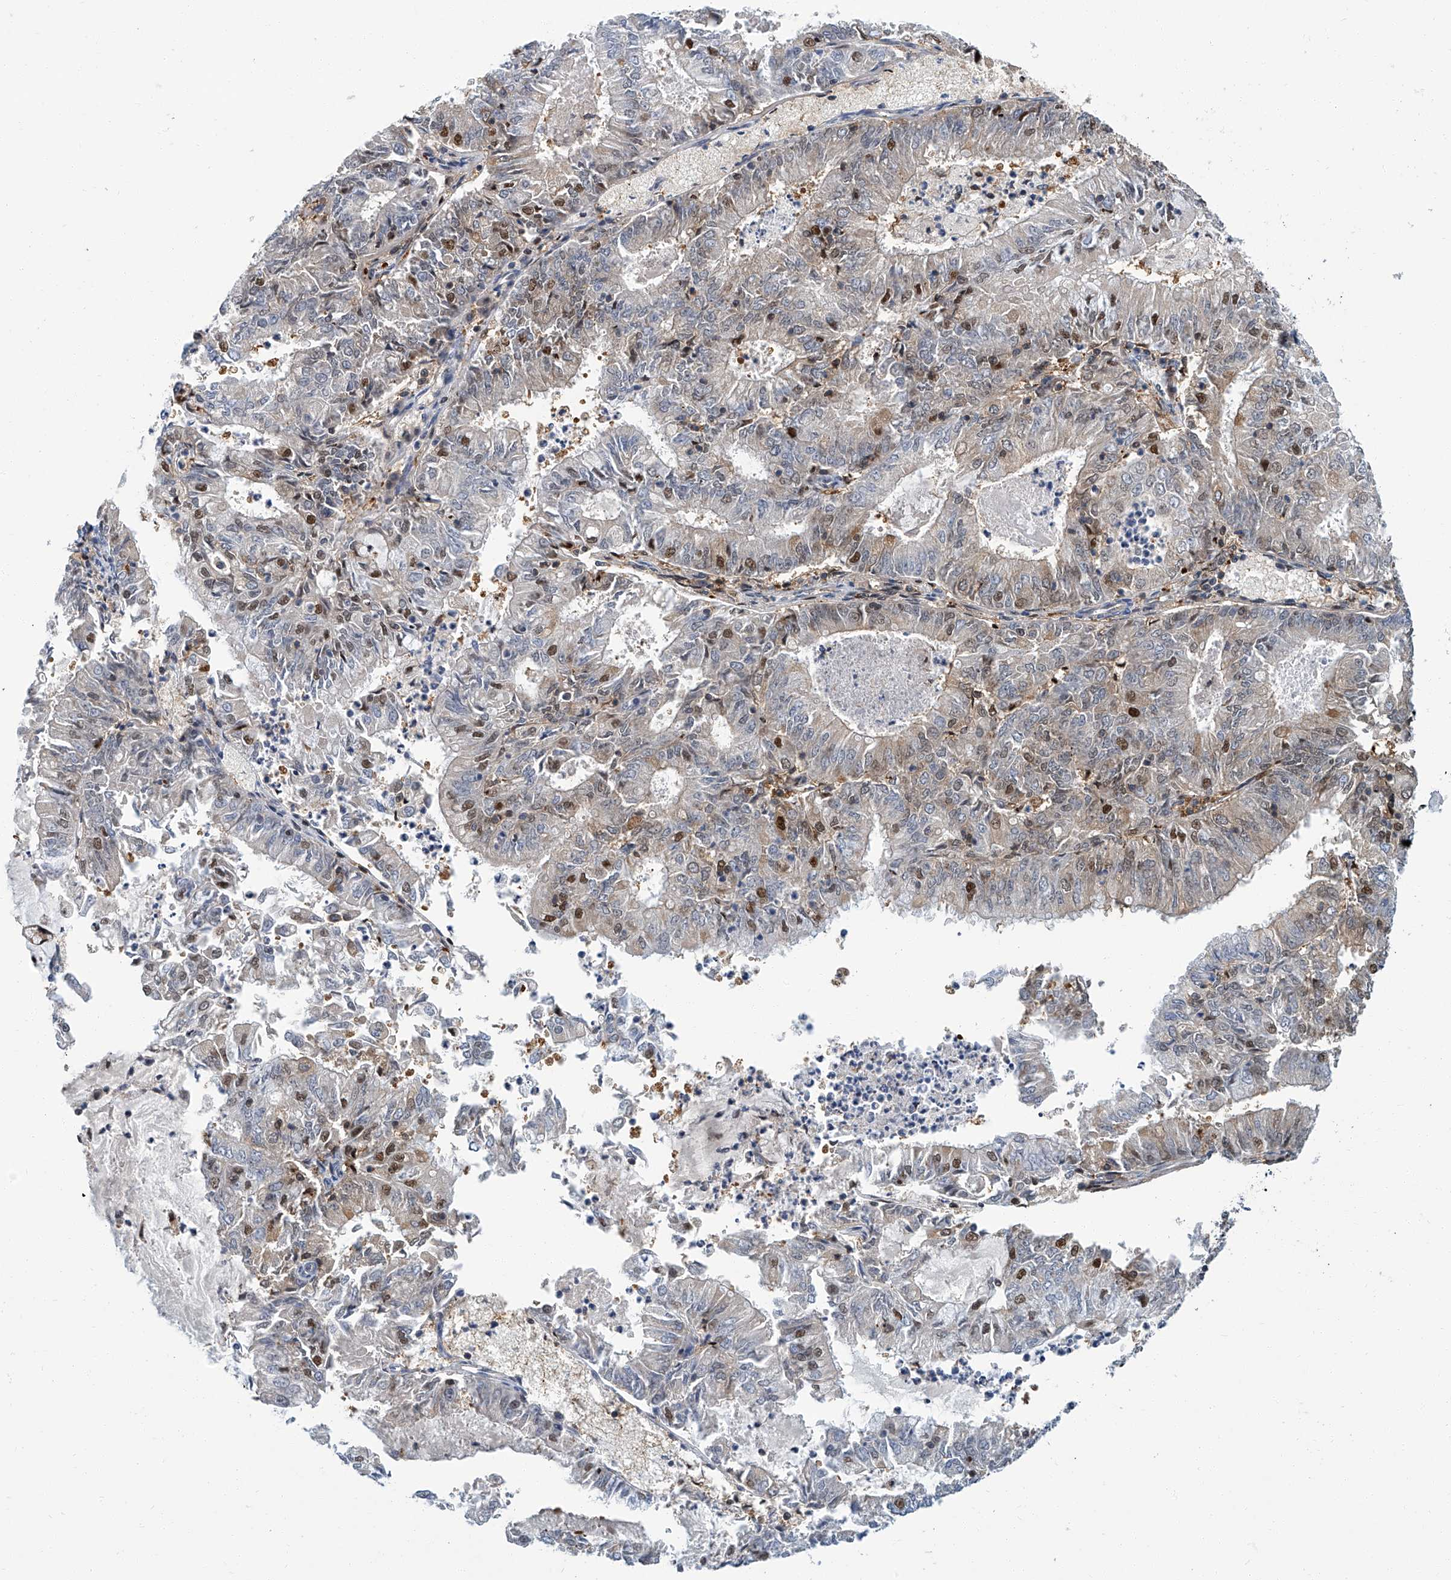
{"staining": {"intensity": "moderate", "quantity": "<25%", "location": "cytoplasmic/membranous,nuclear"}, "tissue": "endometrial cancer", "cell_type": "Tumor cells", "image_type": "cancer", "snomed": [{"axis": "morphology", "description": "Adenocarcinoma, NOS"}, {"axis": "topography", "description": "Endometrium"}], "caption": "An immunohistochemistry micrograph of tumor tissue is shown. Protein staining in brown labels moderate cytoplasmic/membranous and nuclear positivity in adenocarcinoma (endometrial) within tumor cells.", "gene": "PSMB10", "patient": {"sex": "female", "age": 57}}